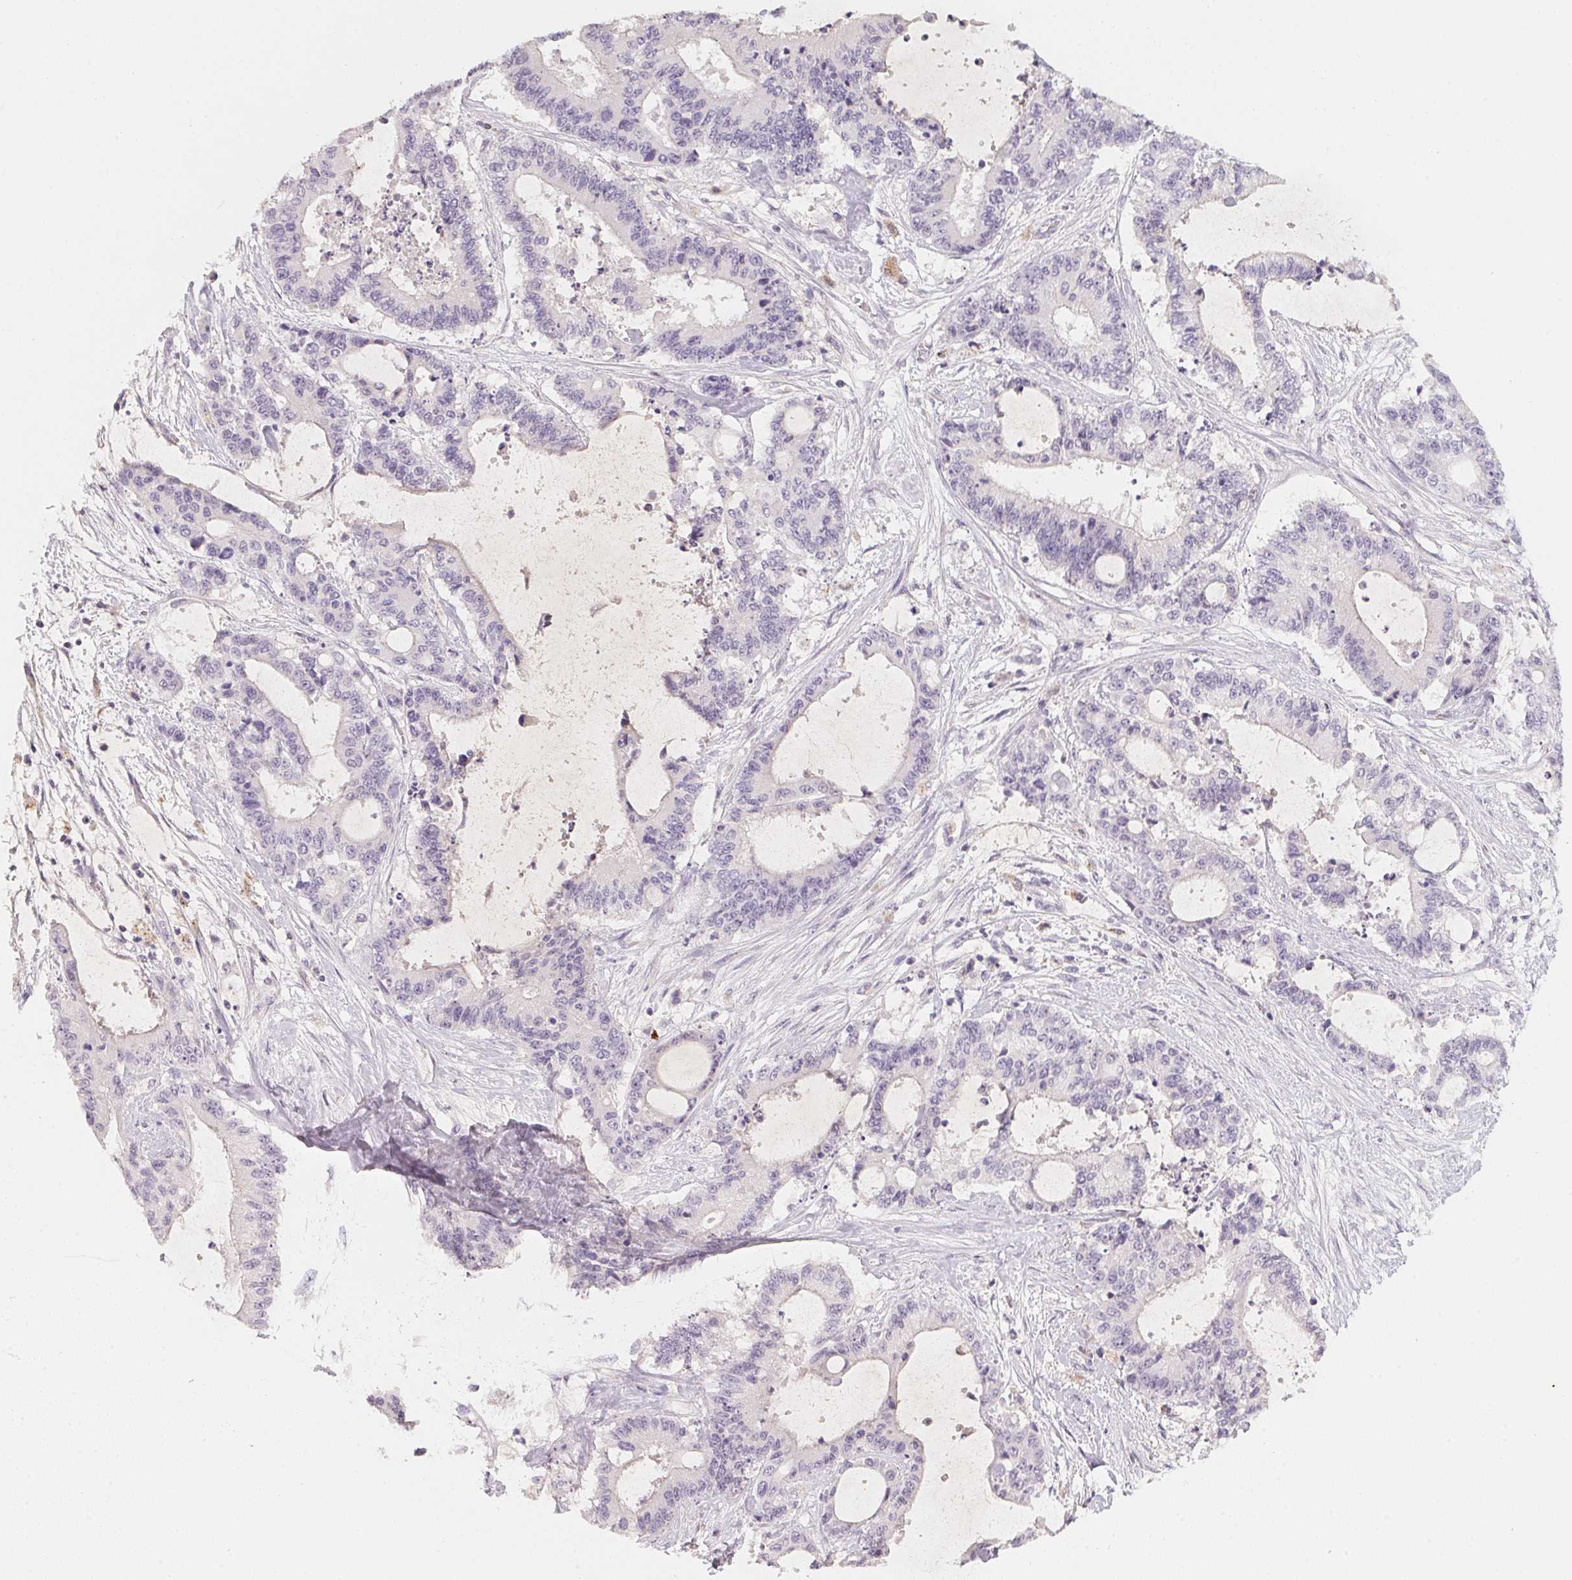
{"staining": {"intensity": "negative", "quantity": "none", "location": "none"}, "tissue": "liver cancer", "cell_type": "Tumor cells", "image_type": "cancer", "snomed": [{"axis": "morphology", "description": "Cholangiocarcinoma"}, {"axis": "topography", "description": "Liver"}], "caption": "The immunohistochemistry (IHC) image has no significant expression in tumor cells of liver cancer tissue.", "gene": "TREH", "patient": {"sex": "female", "age": 73}}